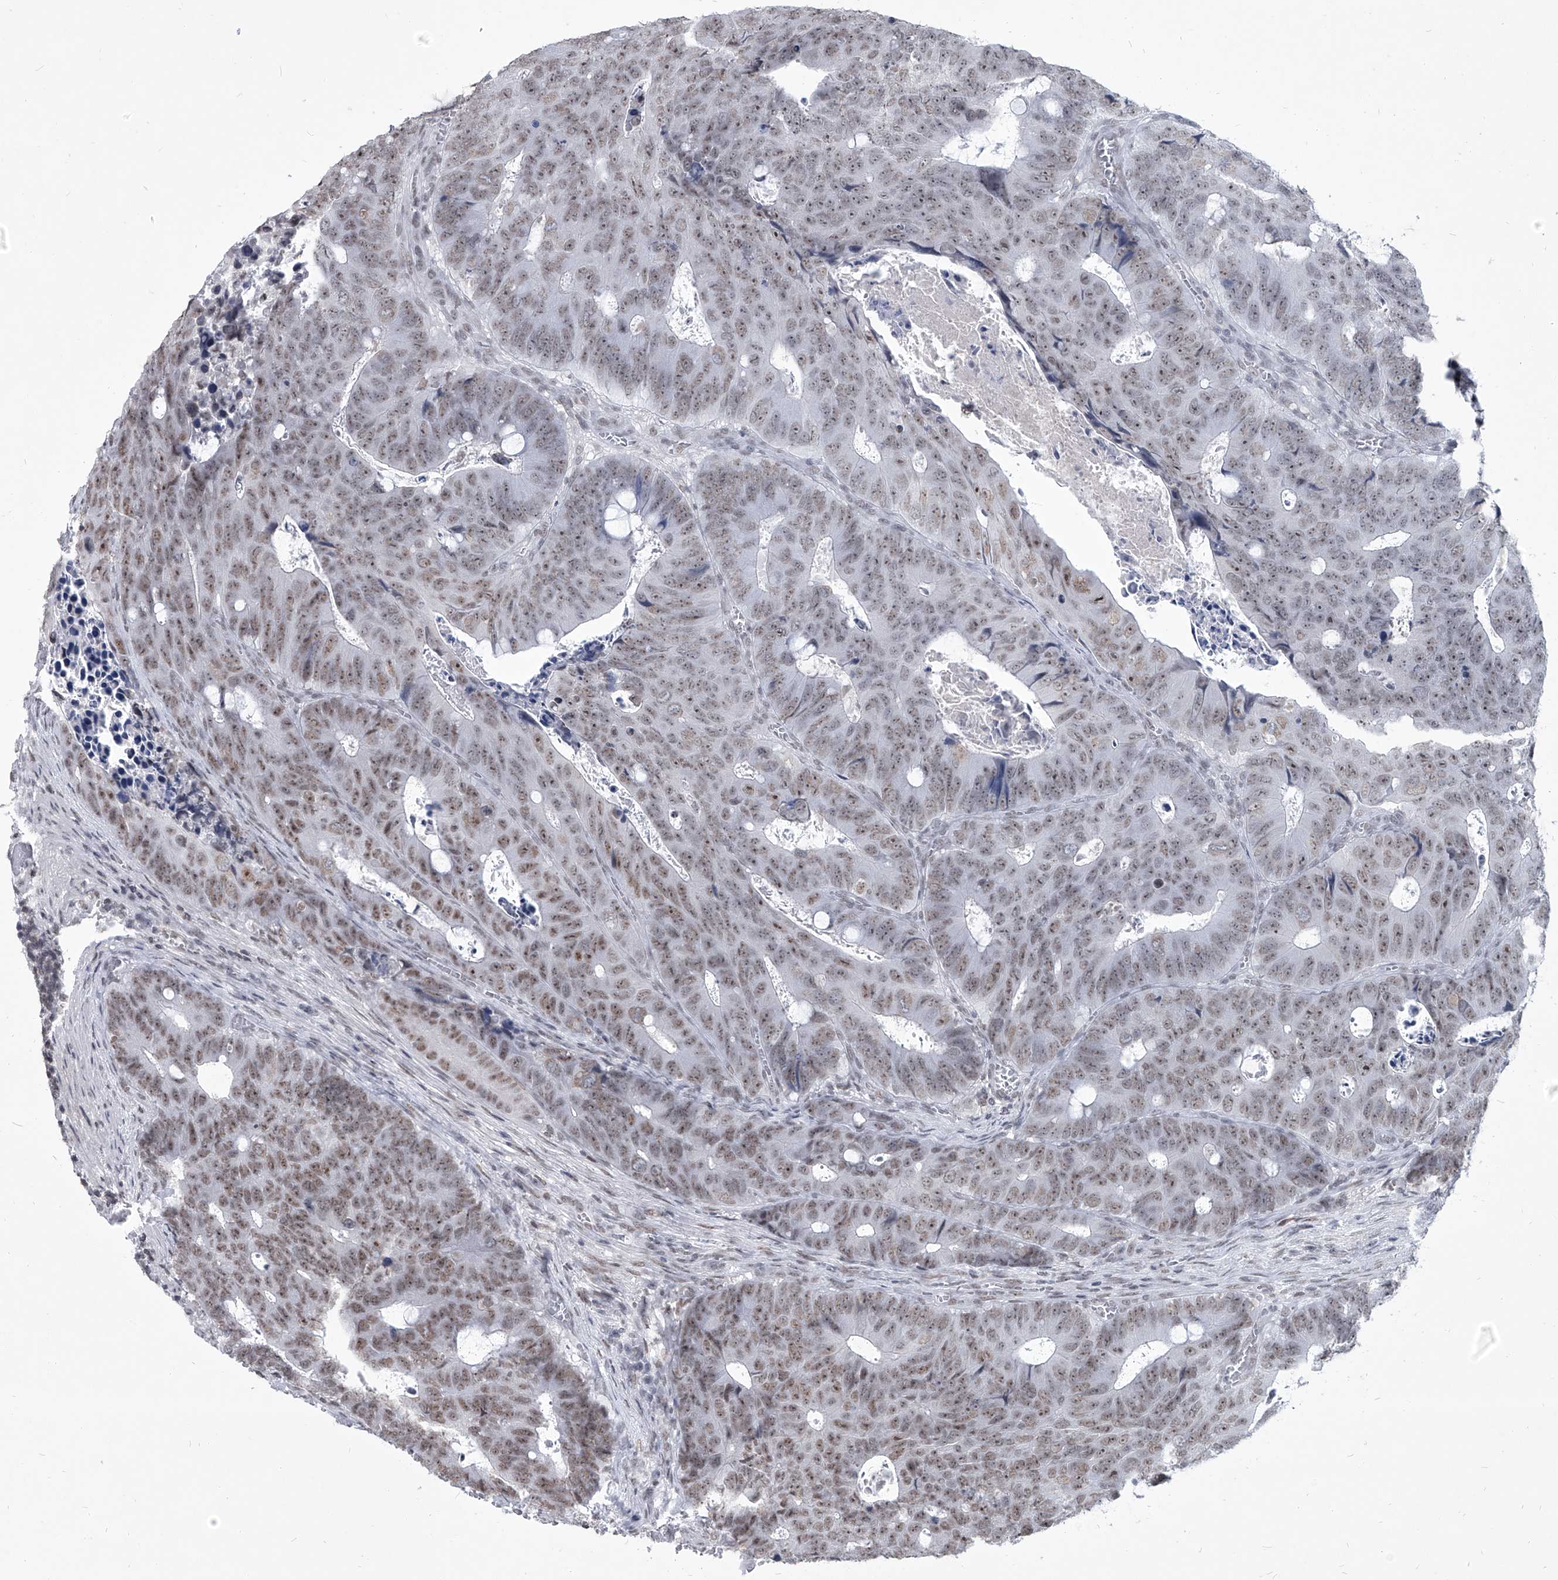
{"staining": {"intensity": "weak", "quantity": "25%-75%", "location": "nuclear"}, "tissue": "colorectal cancer", "cell_type": "Tumor cells", "image_type": "cancer", "snomed": [{"axis": "morphology", "description": "Adenocarcinoma, NOS"}, {"axis": "topography", "description": "Colon"}], "caption": "Immunohistochemistry photomicrograph of neoplastic tissue: adenocarcinoma (colorectal) stained using immunohistochemistry displays low levels of weak protein expression localized specifically in the nuclear of tumor cells, appearing as a nuclear brown color.", "gene": "PPIL4", "patient": {"sex": "male", "age": 87}}